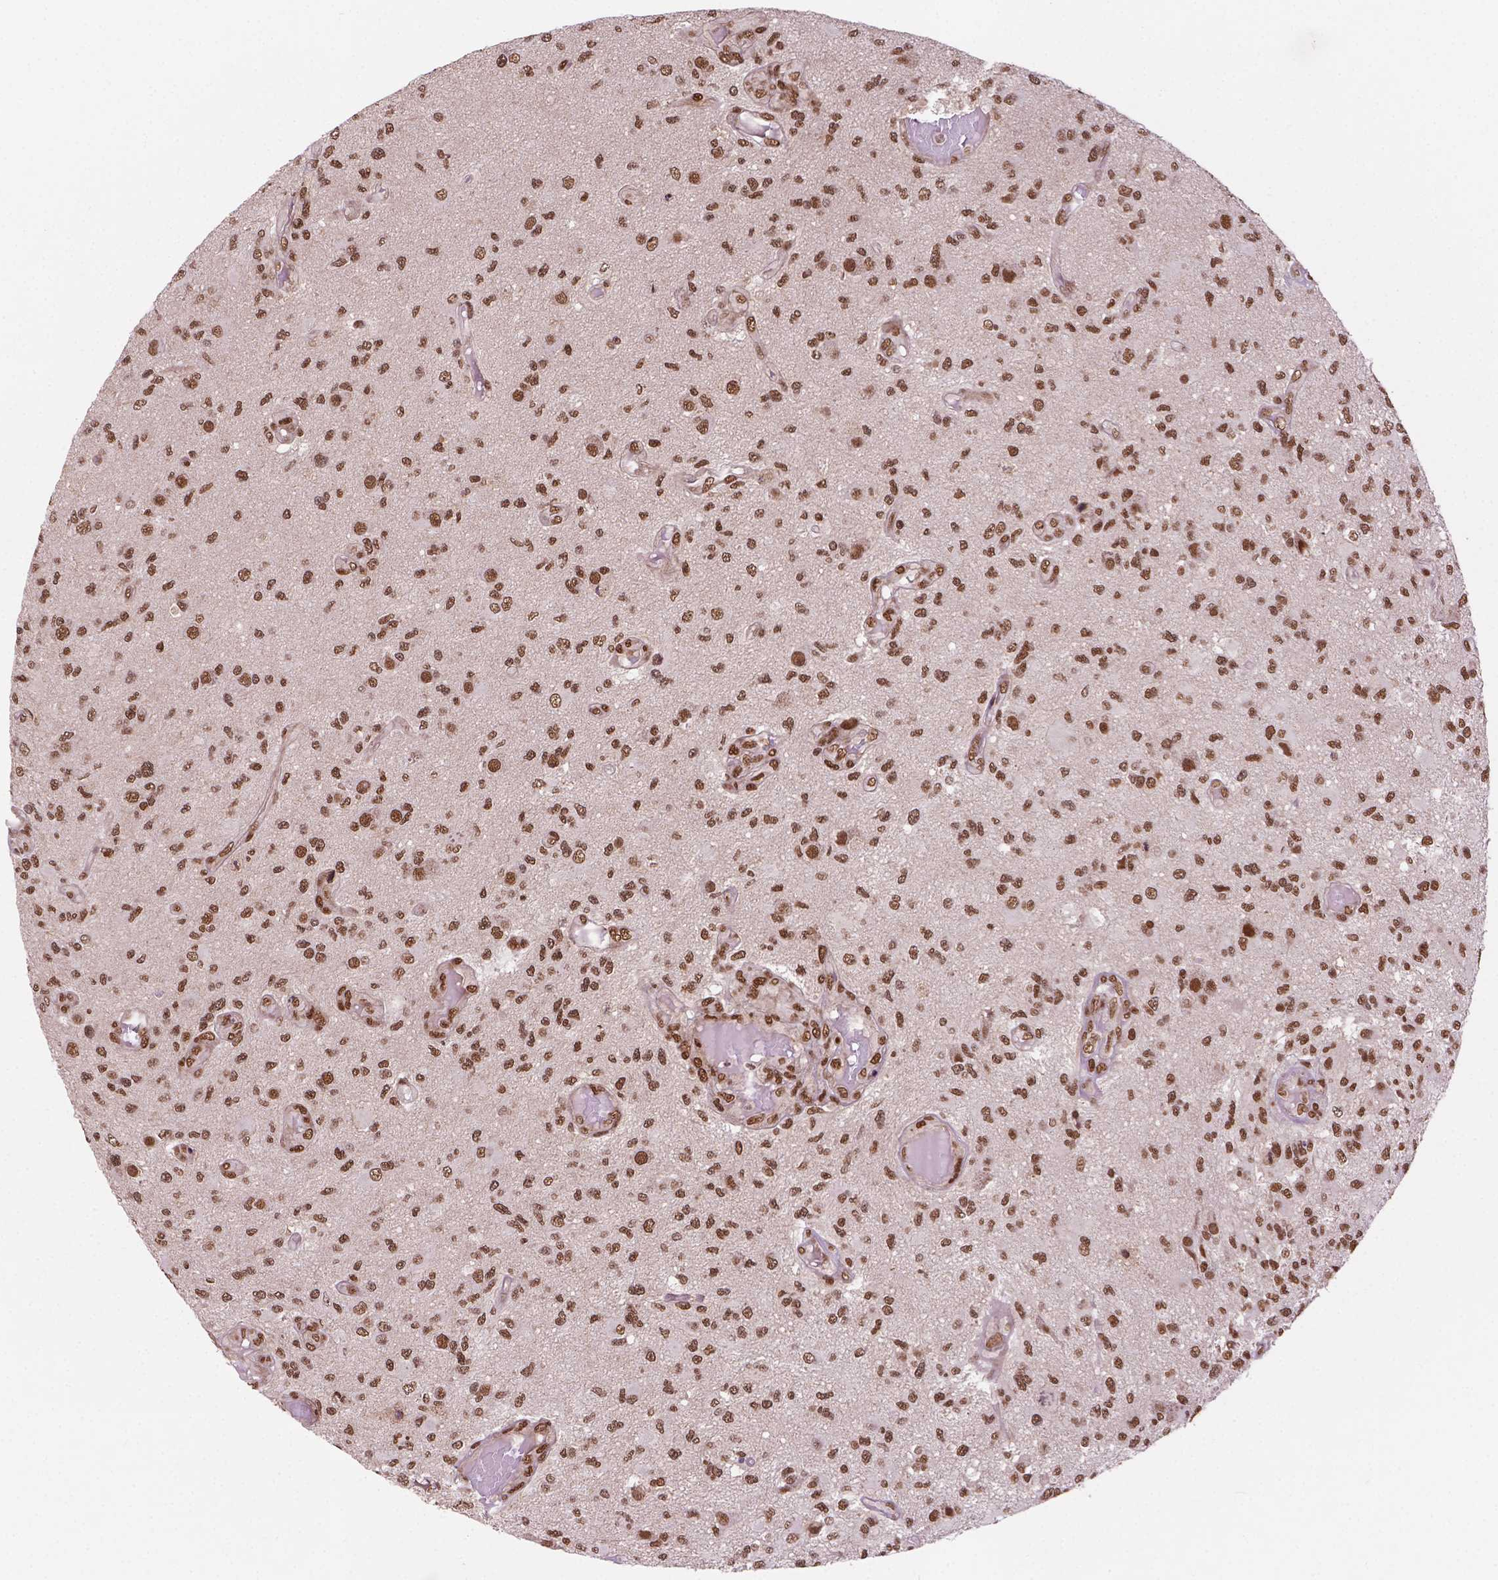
{"staining": {"intensity": "moderate", "quantity": ">75%", "location": "nuclear"}, "tissue": "glioma", "cell_type": "Tumor cells", "image_type": "cancer", "snomed": [{"axis": "morphology", "description": "Glioma, malignant, High grade"}, {"axis": "topography", "description": "Brain"}], "caption": "An immunohistochemistry photomicrograph of tumor tissue is shown. Protein staining in brown highlights moderate nuclear positivity in high-grade glioma (malignant) within tumor cells.", "gene": "SIRT6", "patient": {"sex": "female", "age": 63}}